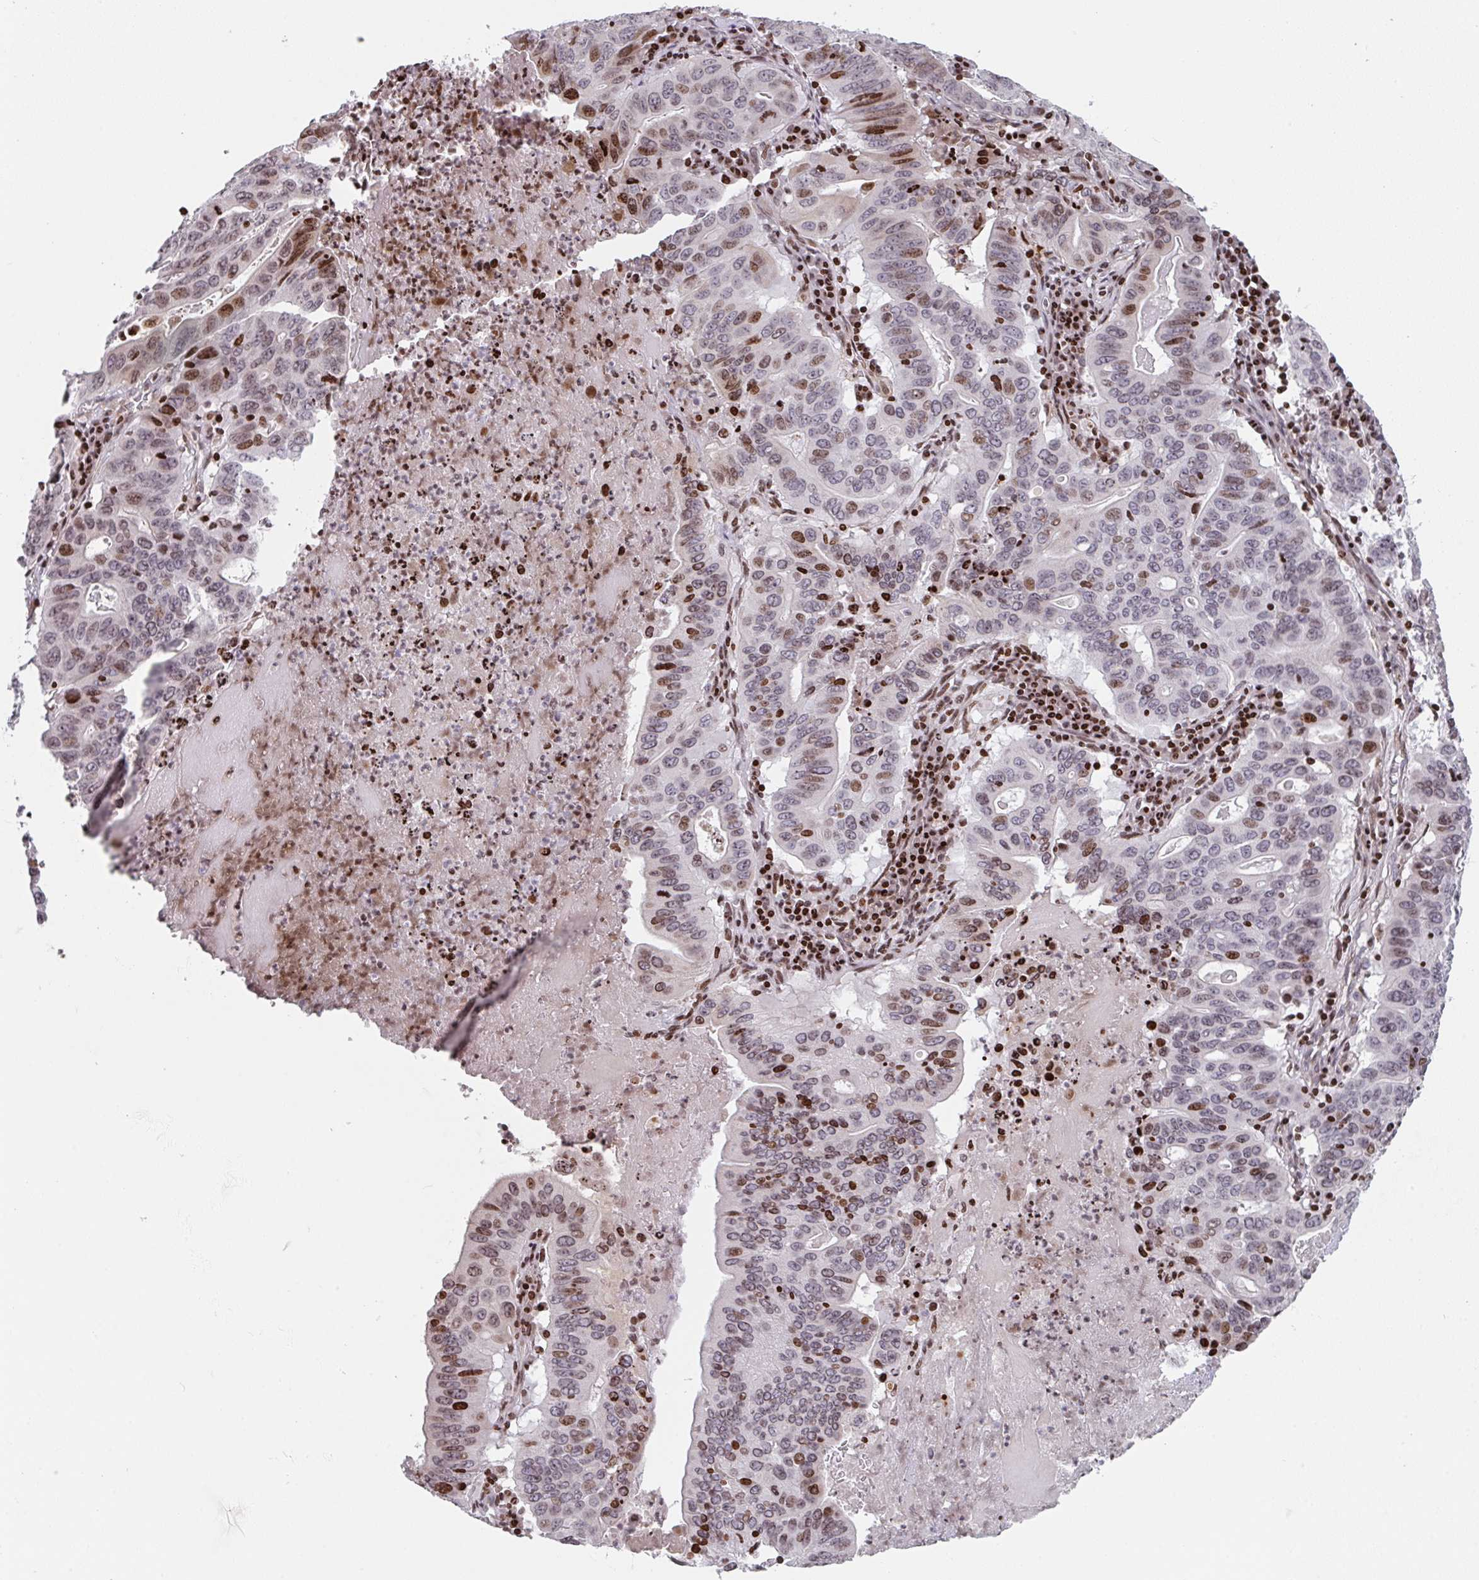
{"staining": {"intensity": "moderate", "quantity": "25%-75%", "location": "nuclear"}, "tissue": "lung cancer", "cell_type": "Tumor cells", "image_type": "cancer", "snomed": [{"axis": "morphology", "description": "Adenocarcinoma, NOS"}, {"axis": "topography", "description": "Lung"}], "caption": "A brown stain shows moderate nuclear staining of a protein in lung cancer tumor cells.", "gene": "PCDHB8", "patient": {"sex": "female", "age": 60}}